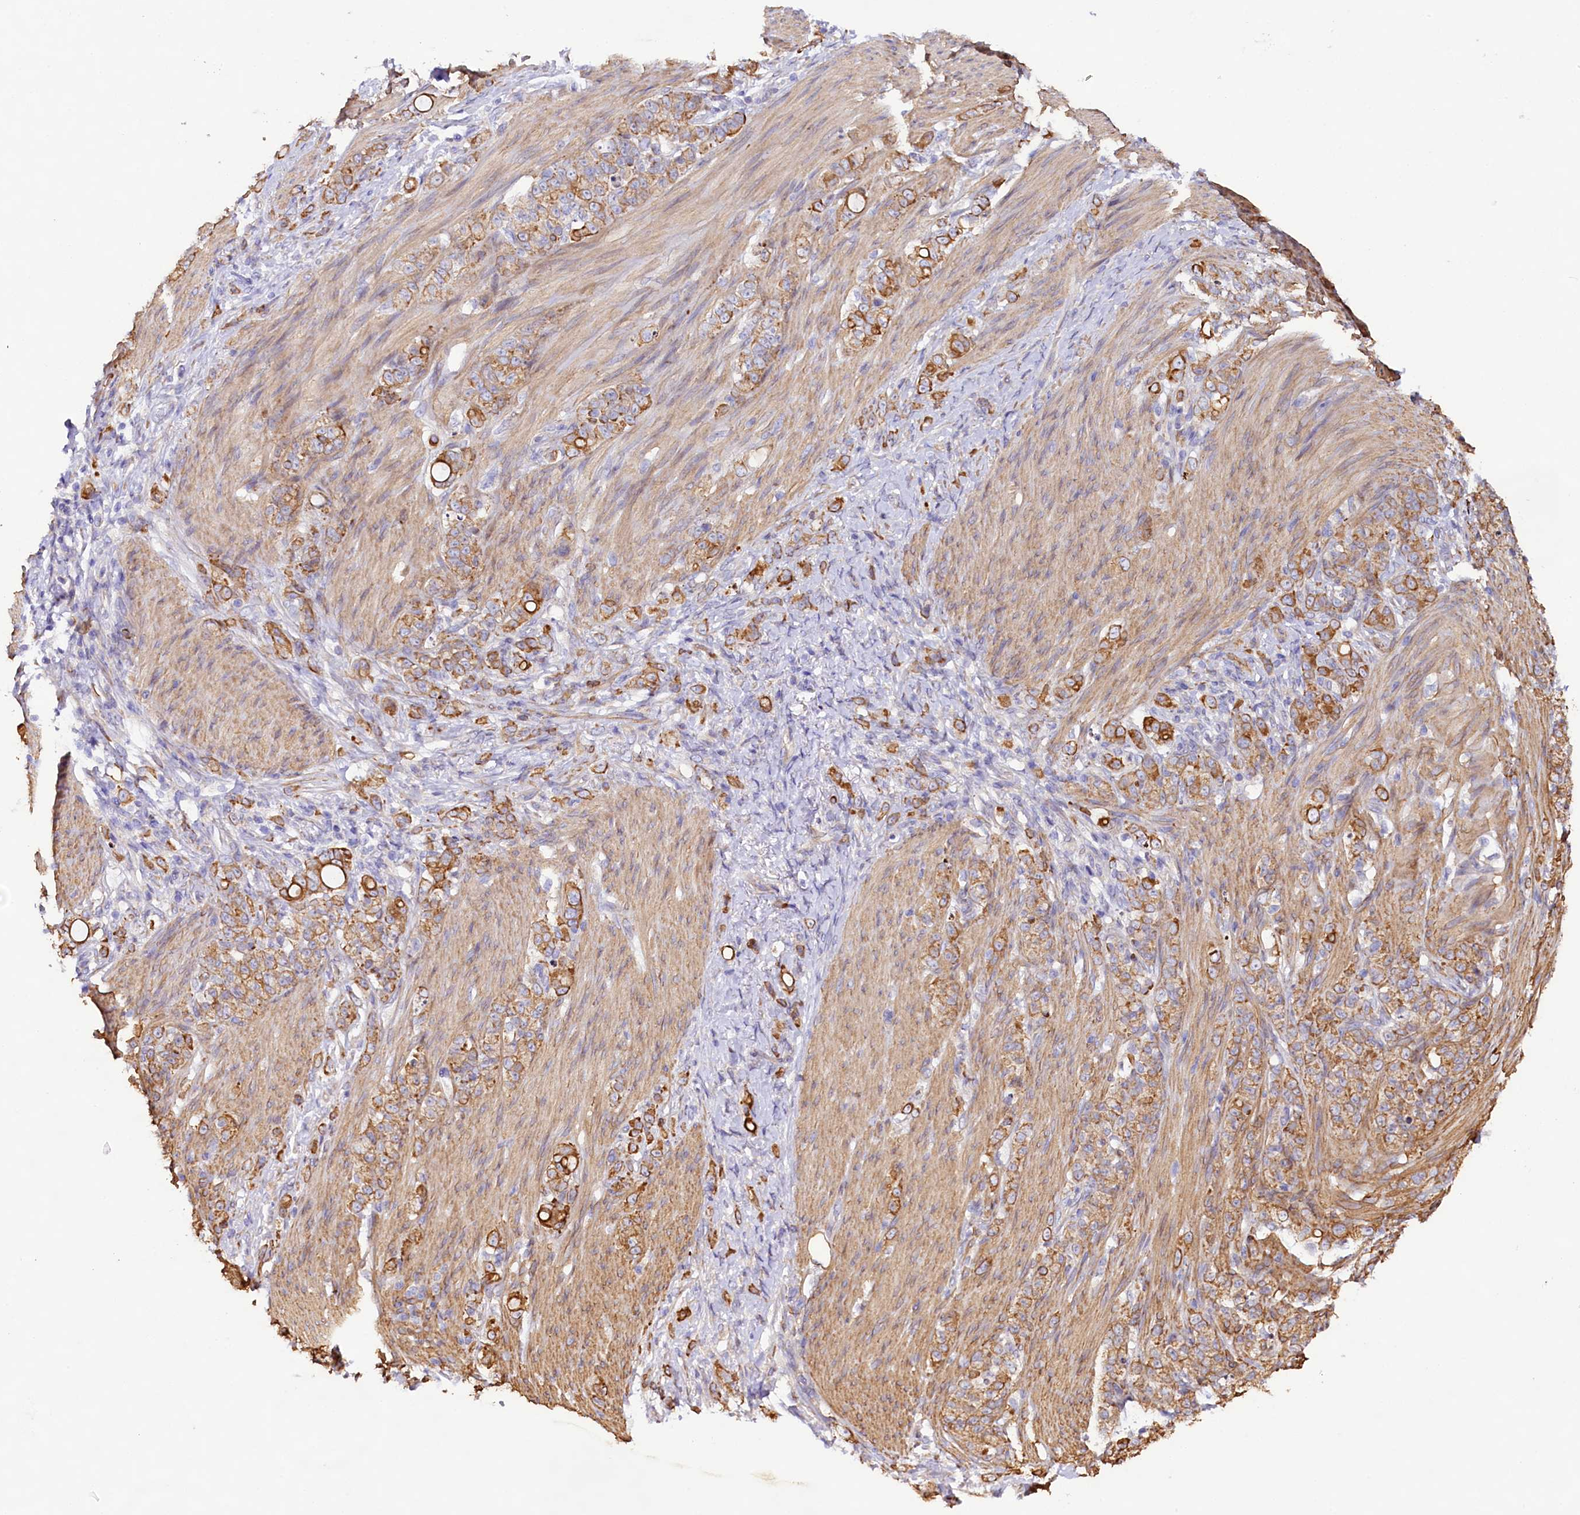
{"staining": {"intensity": "moderate", "quantity": ">75%", "location": "cytoplasmic/membranous"}, "tissue": "stomach cancer", "cell_type": "Tumor cells", "image_type": "cancer", "snomed": [{"axis": "morphology", "description": "Adenocarcinoma, NOS"}, {"axis": "topography", "description": "Stomach"}], "caption": "Tumor cells exhibit medium levels of moderate cytoplasmic/membranous staining in about >75% of cells in human stomach cancer (adenocarcinoma). (Brightfield microscopy of DAB IHC at high magnification).", "gene": "VPS11", "patient": {"sex": "female", "age": 79}}